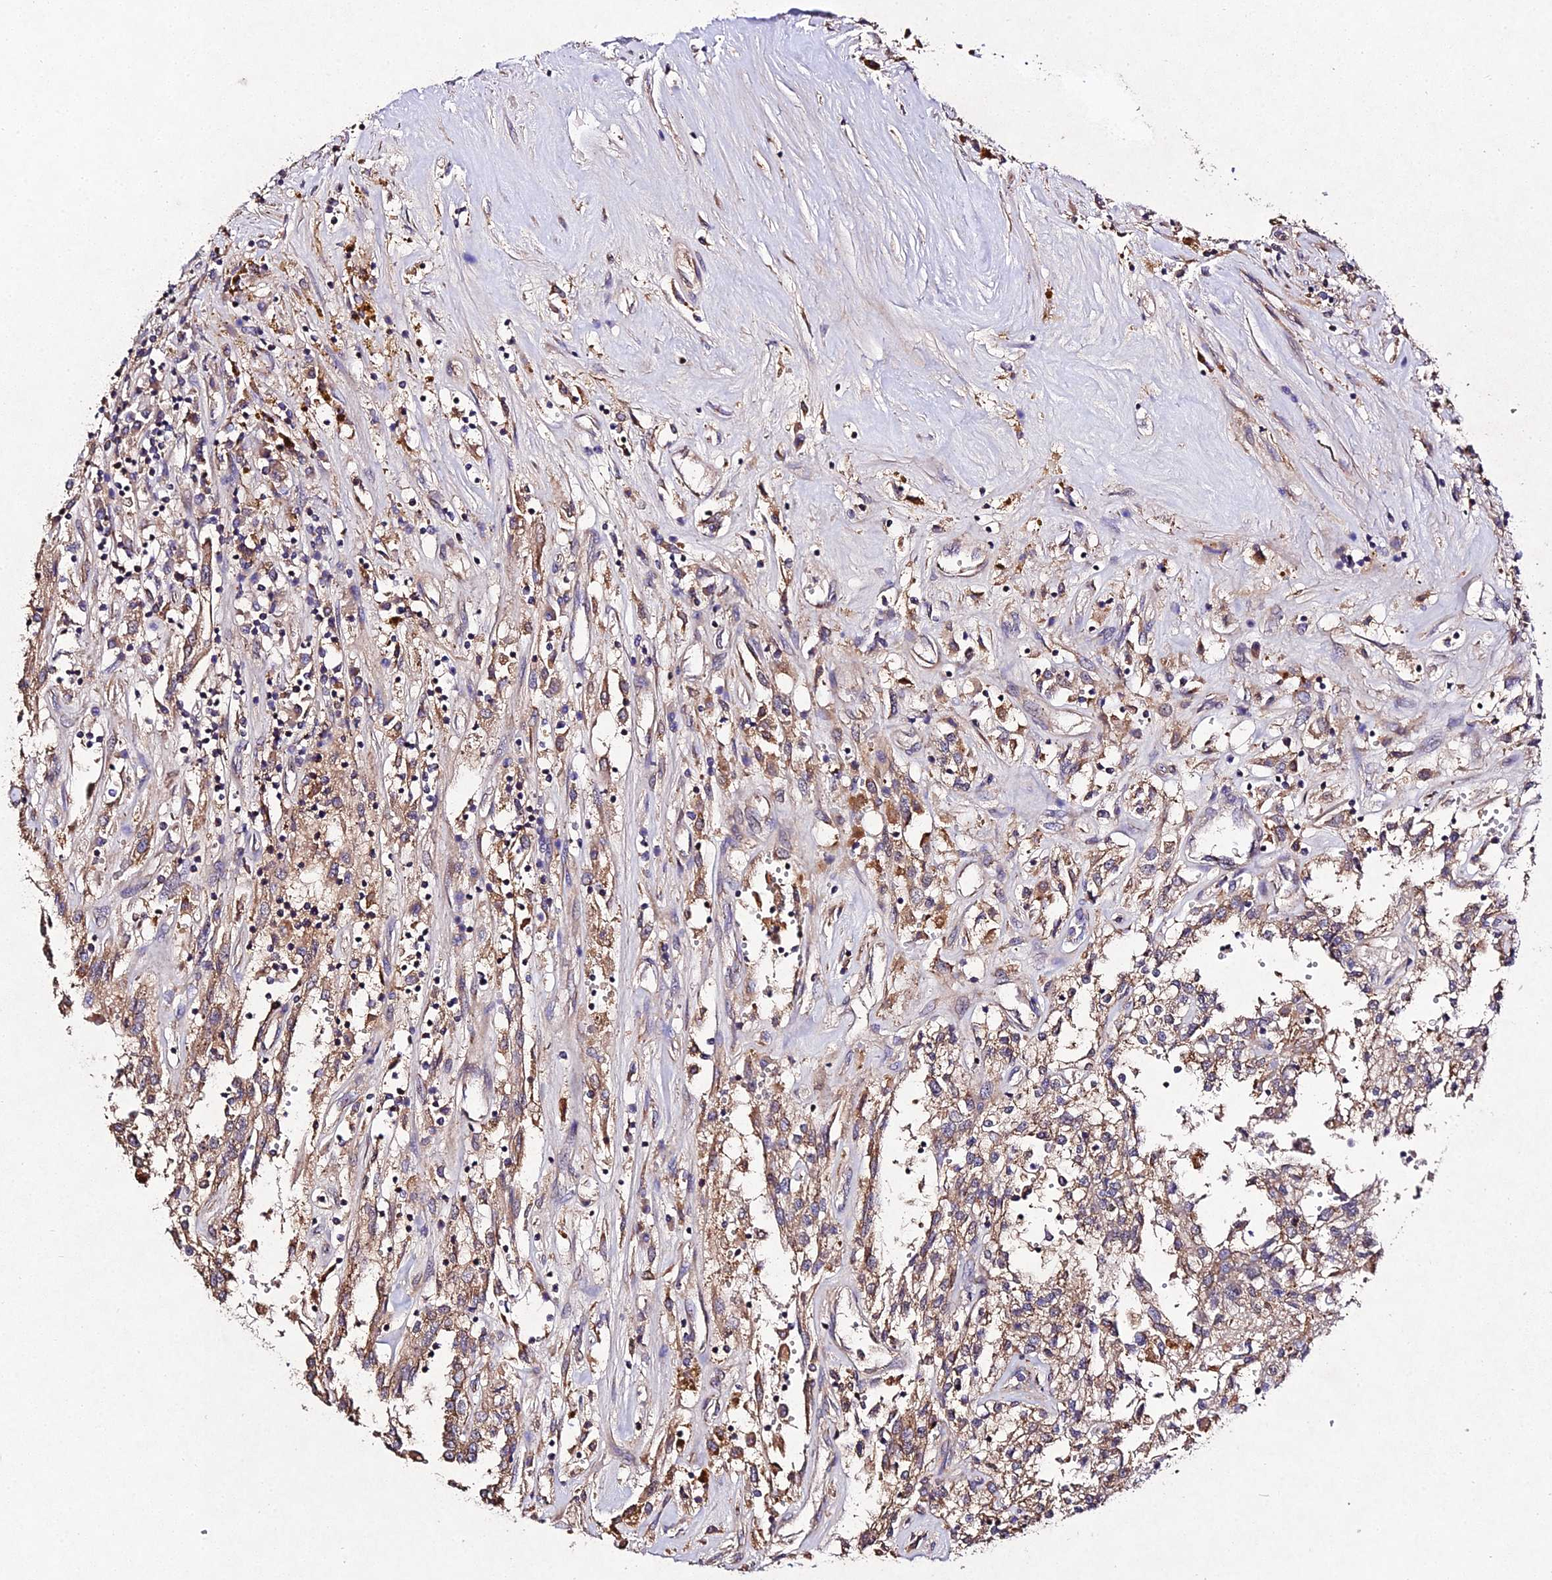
{"staining": {"intensity": "moderate", "quantity": ">75%", "location": "cytoplasmic/membranous"}, "tissue": "renal cancer", "cell_type": "Tumor cells", "image_type": "cancer", "snomed": [{"axis": "morphology", "description": "Adenocarcinoma, NOS"}, {"axis": "topography", "description": "Kidney"}], "caption": "Immunohistochemical staining of renal cancer (adenocarcinoma) exhibits moderate cytoplasmic/membranous protein positivity in approximately >75% of tumor cells.", "gene": "AP3M2", "patient": {"sex": "female", "age": 52}}